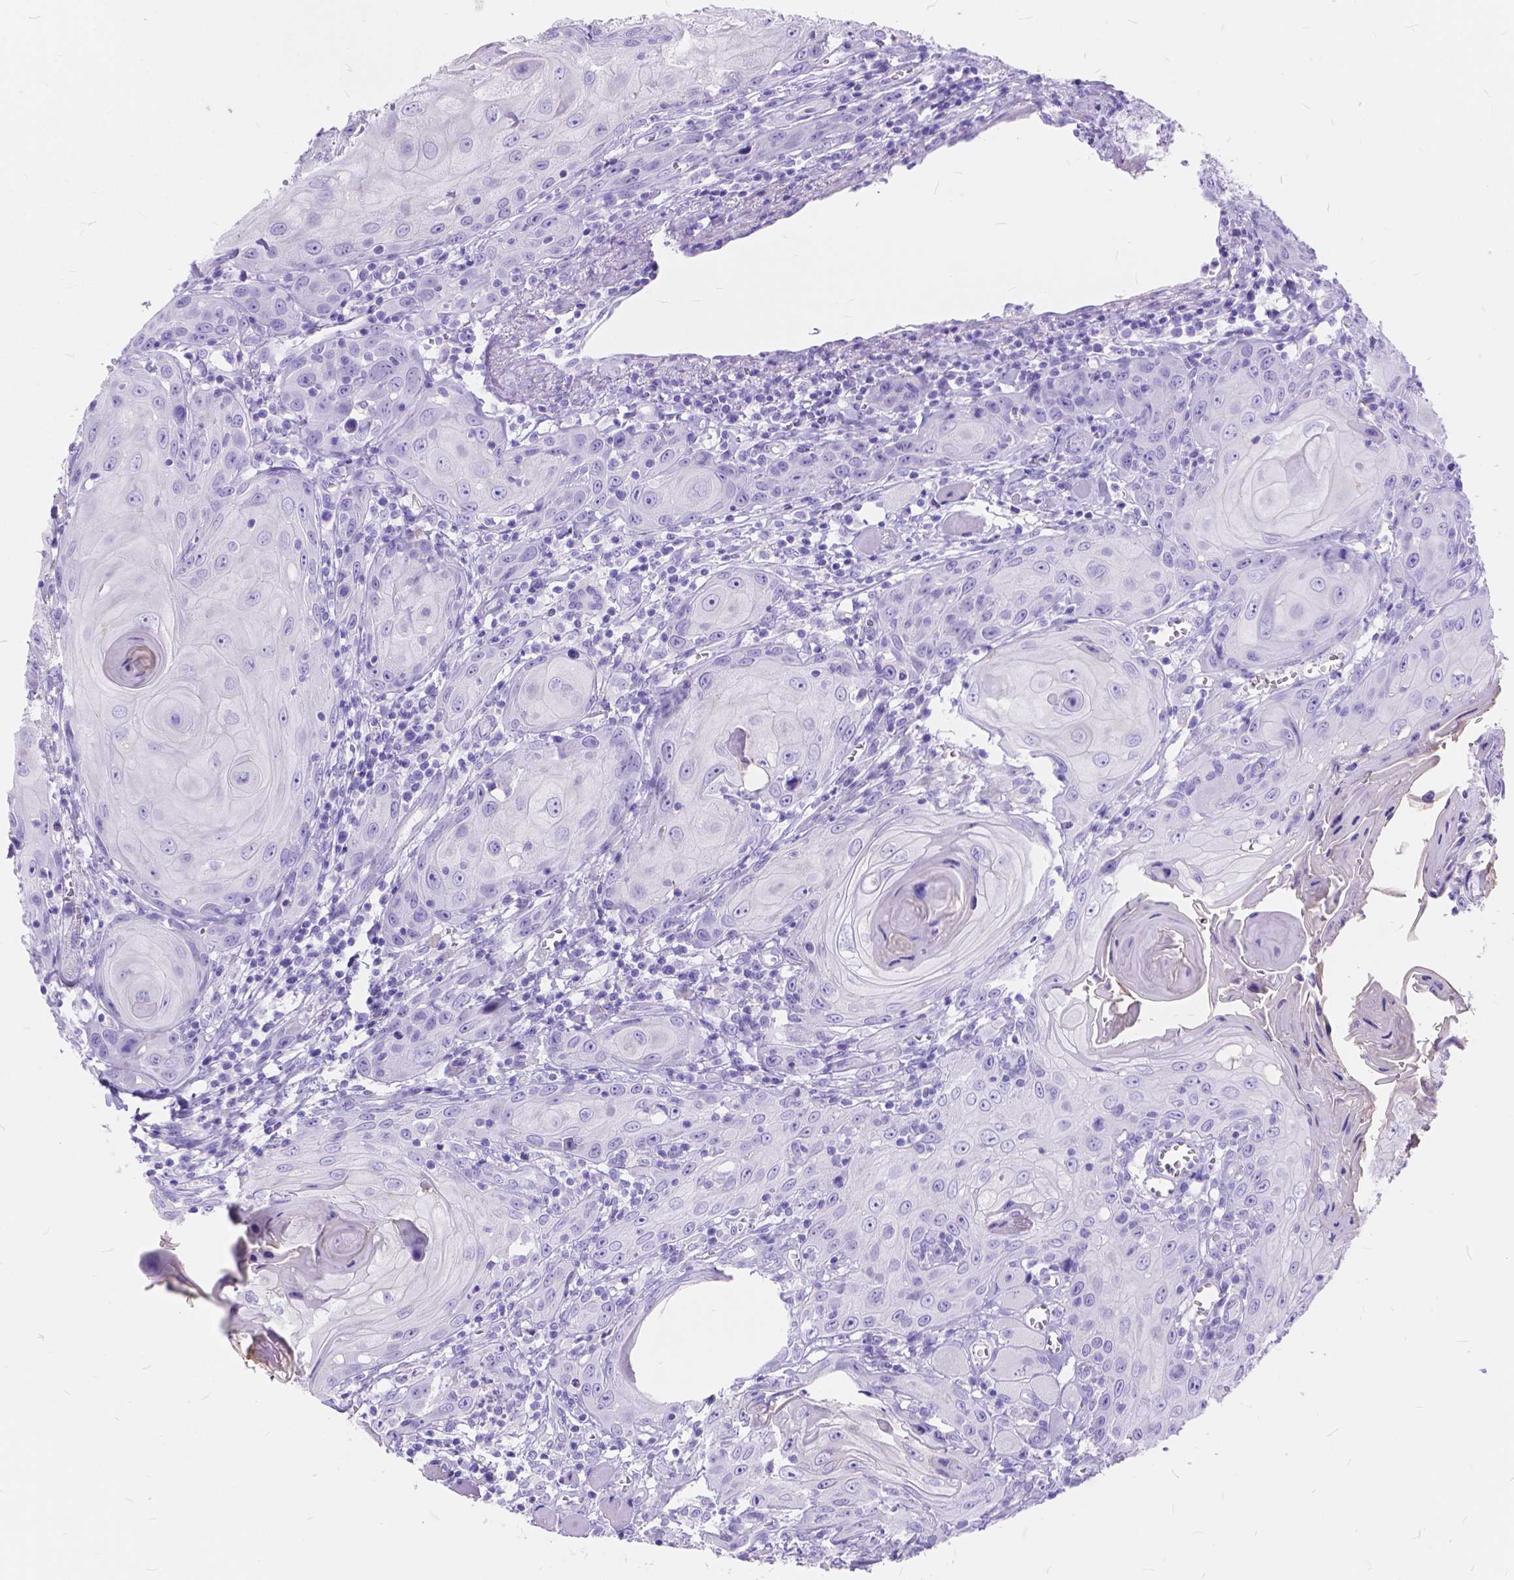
{"staining": {"intensity": "negative", "quantity": "none", "location": "none"}, "tissue": "head and neck cancer", "cell_type": "Tumor cells", "image_type": "cancer", "snomed": [{"axis": "morphology", "description": "Squamous cell carcinoma, NOS"}, {"axis": "topography", "description": "Head-Neck"}], "caption": "IHC of human head and neck squamous cell carcinoma reveals no staining in tumor cells. (Stains: DAB immunohistochemistry with hematoxylin counter stain, Microscopy: brightfield microscopy at high magnification).", "gene": "FOXL2", "patient": {"sex": "female", "age": 80}}